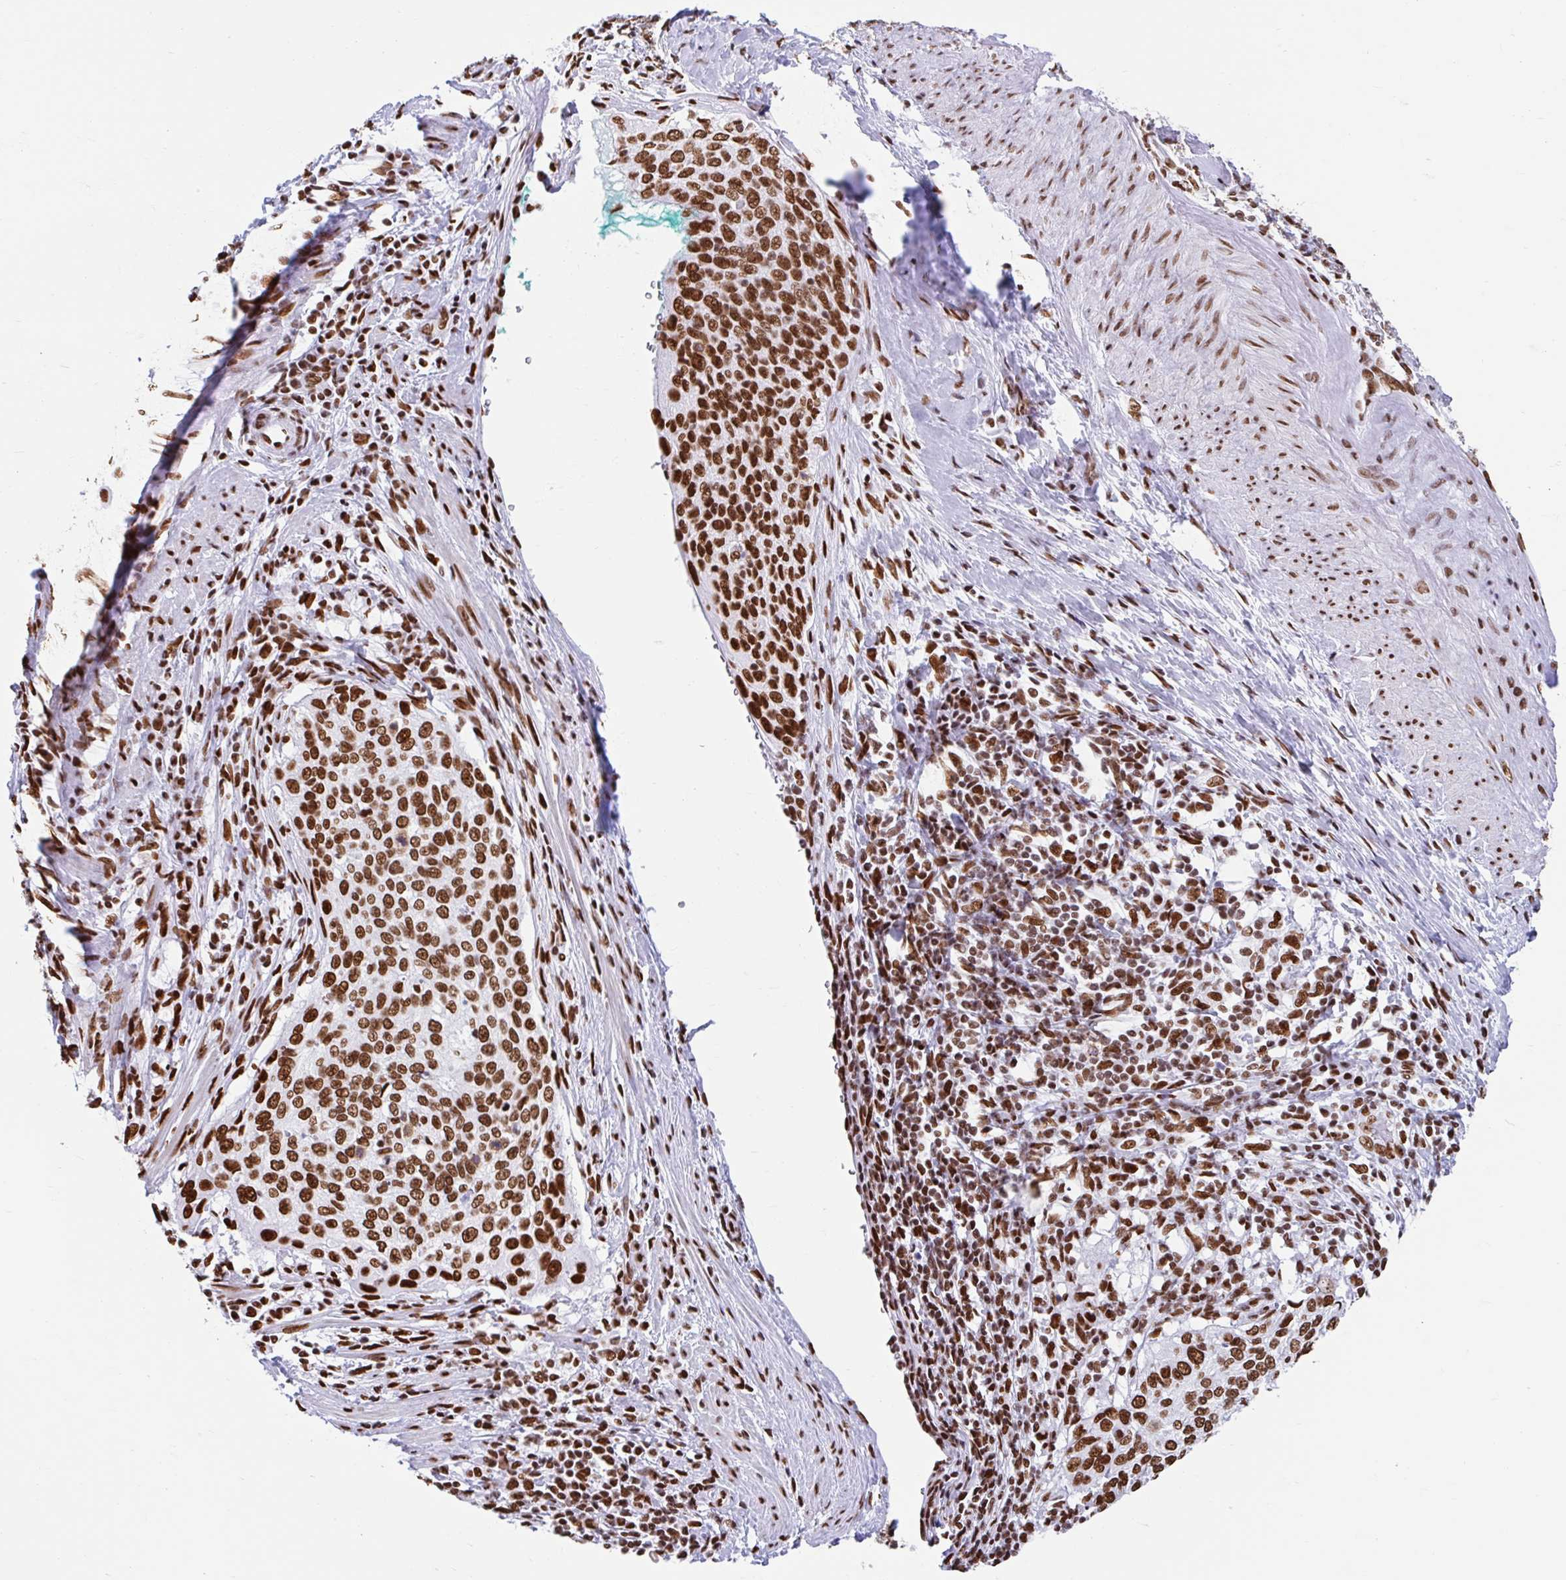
{"staining": {"intensity": "strong", "quantity": ">75%", "location": "nuclear"}, "tissue": "cervical cancer", "cell_type": "Tumor cells", "image_type": "cancer", "snomed": [{"axis": "morphology", "description": "Squamous cell carcinoma, NOS"}, {"axis": "topography", "description": "Cervix"}], "caption": "This is a histology image of IHC staining of cervical cancer, which shows strong positivity in the nuclear of tumor cells.", "gene": "KHDRBS1", "patient": {"sex": "female", "age": 38}}